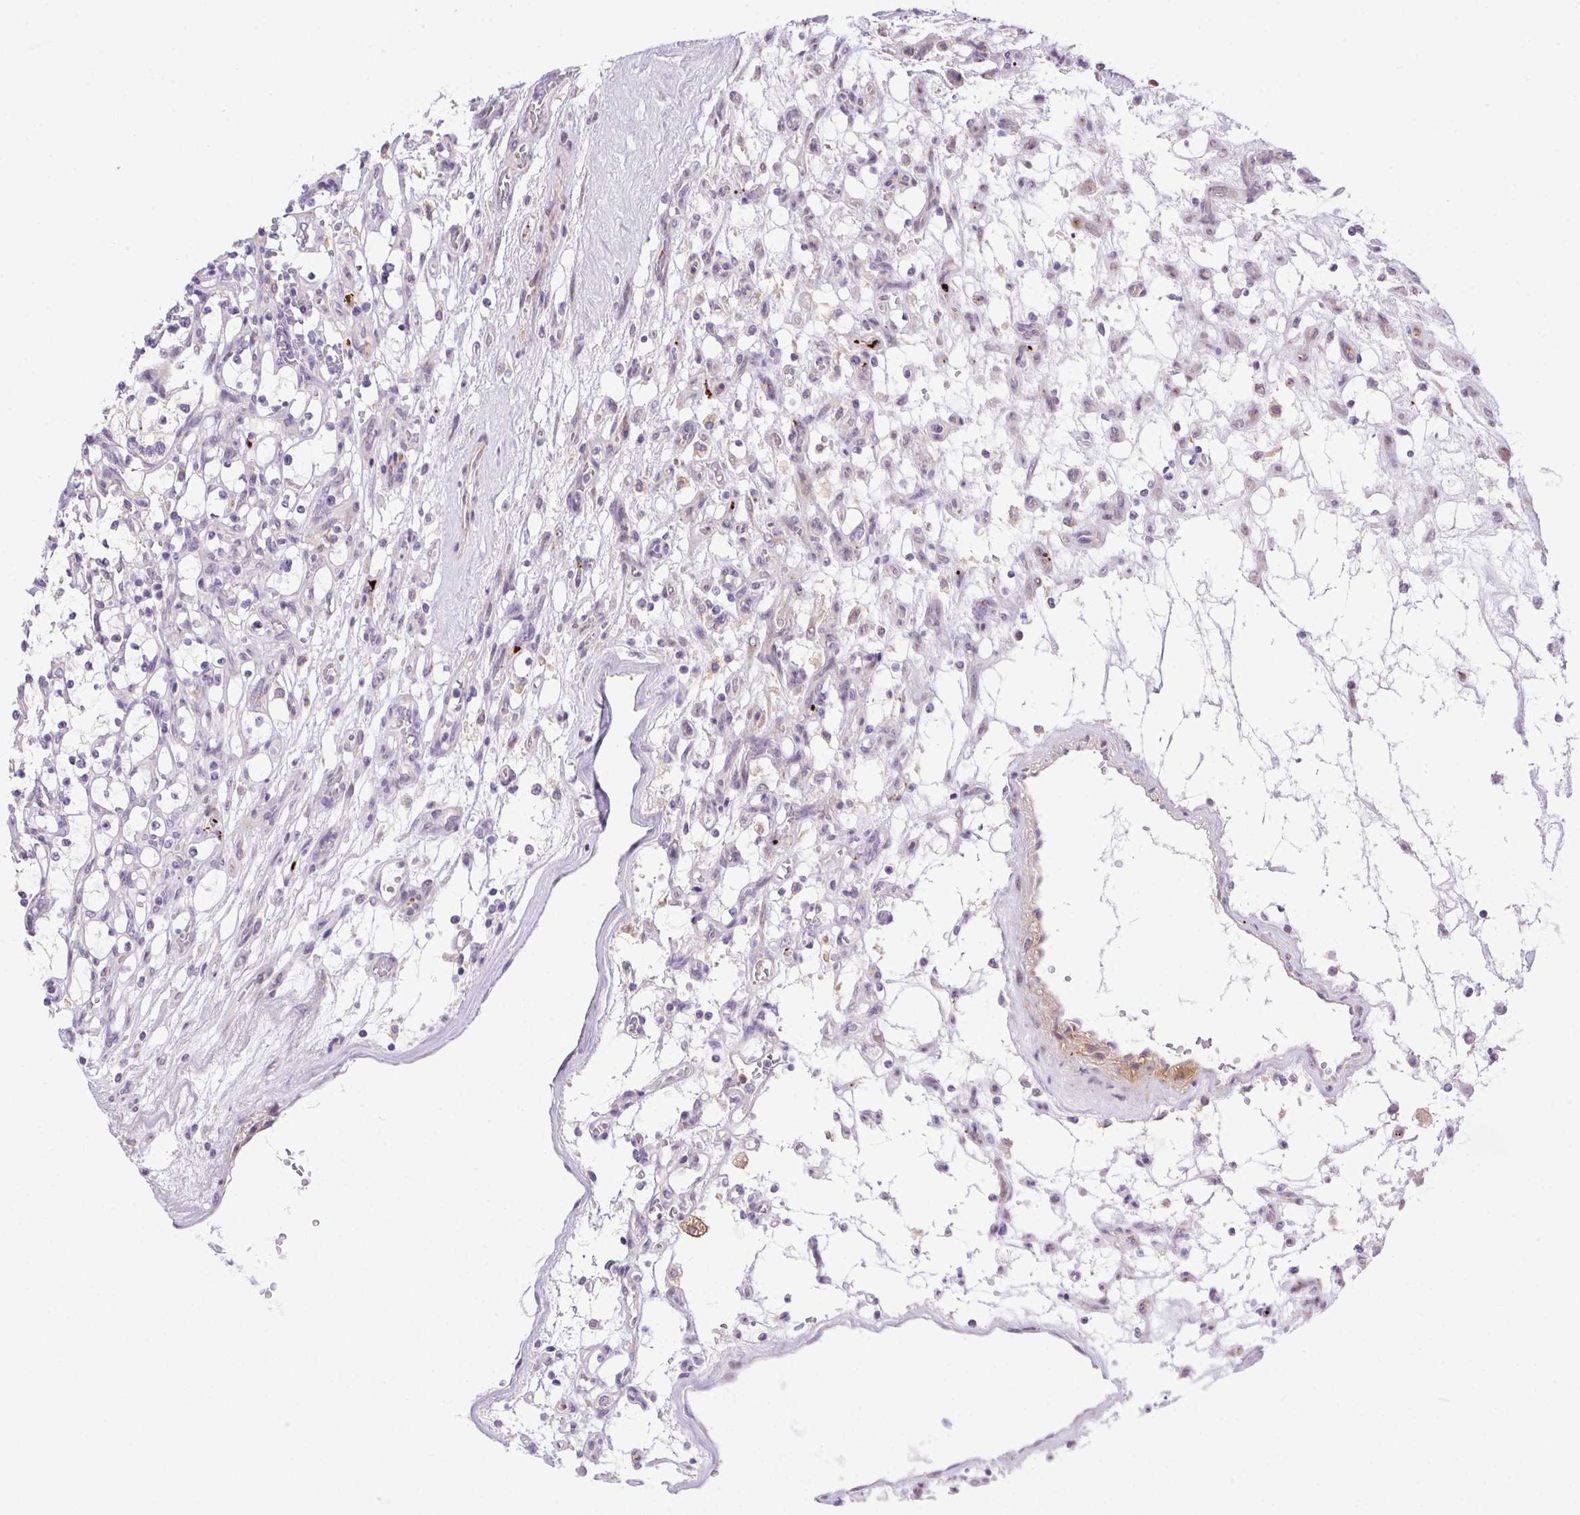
{"staining": {"intensity": "negative", "quantity": "none", "location": "none"}, "tissue": "renal cancer", "cell_type": "Tumor cells", "image_type": "cancer", "snomed": [{"axis": "morphology", "description": "Adenocarcinoma, NOS"}, {"axis": "topography", "description": "Kidney"}], "caption": "DAB (3,3'-diaminobenzidine) immunohistochemical staining of renal adenocarcinoma shows no significant expression in tumor cells.", "gene": "LRRTM1", "patient": {"sex": "female", "age": 69}}